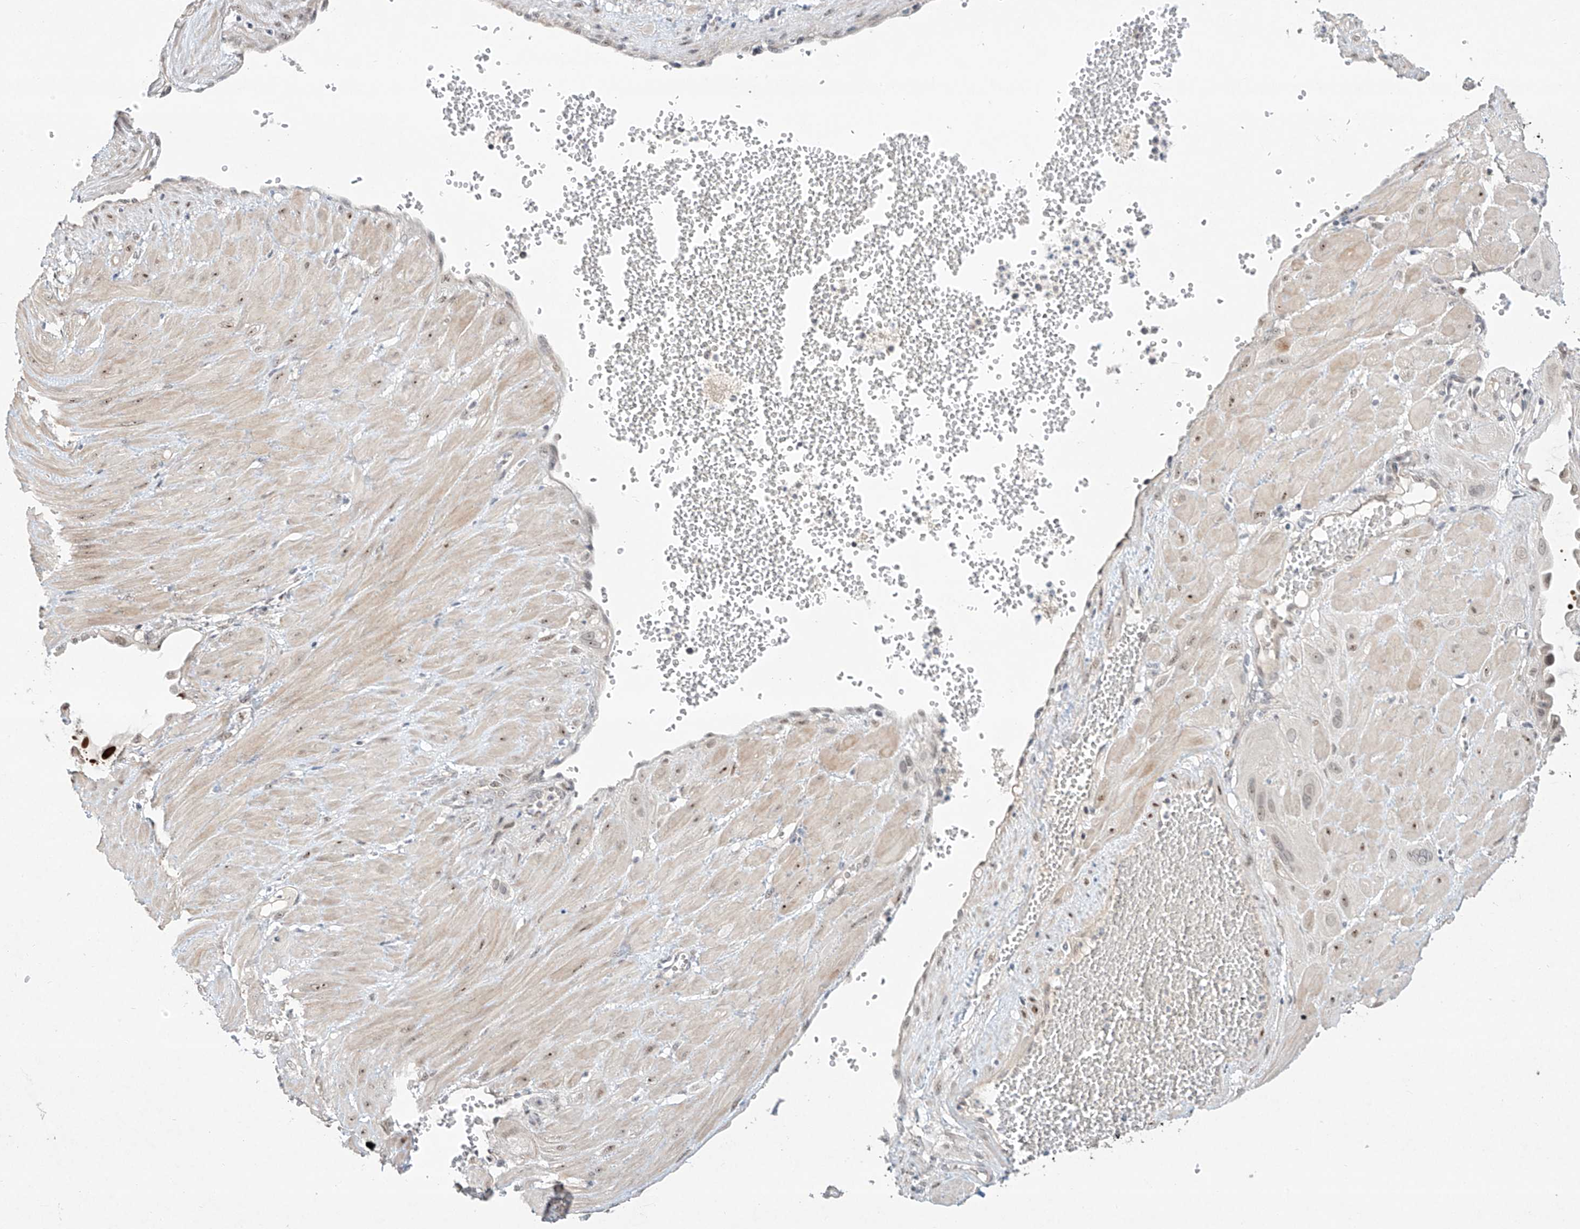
{"staining": {"intensity": "weak", "quantity": "<25%", "location": "nuclear"}, "tissue": "cervical cancer", "cell_type": "Tumor cells", "image_type": "cancer", "snomed": [{"axis": "morphology", "description": "Squamous cell carcinoma, NOS"}, {"axis": "topography", "description": "Cervix"}], "caption": "Immunohistochemistry micrograph of cervical cancer (squamous cell carcinoma) stained for a protein (brown), which exhibits no staining in tumor cells.", "gene": "TASP1", "patient": {"sex": "female", "age": 34}}